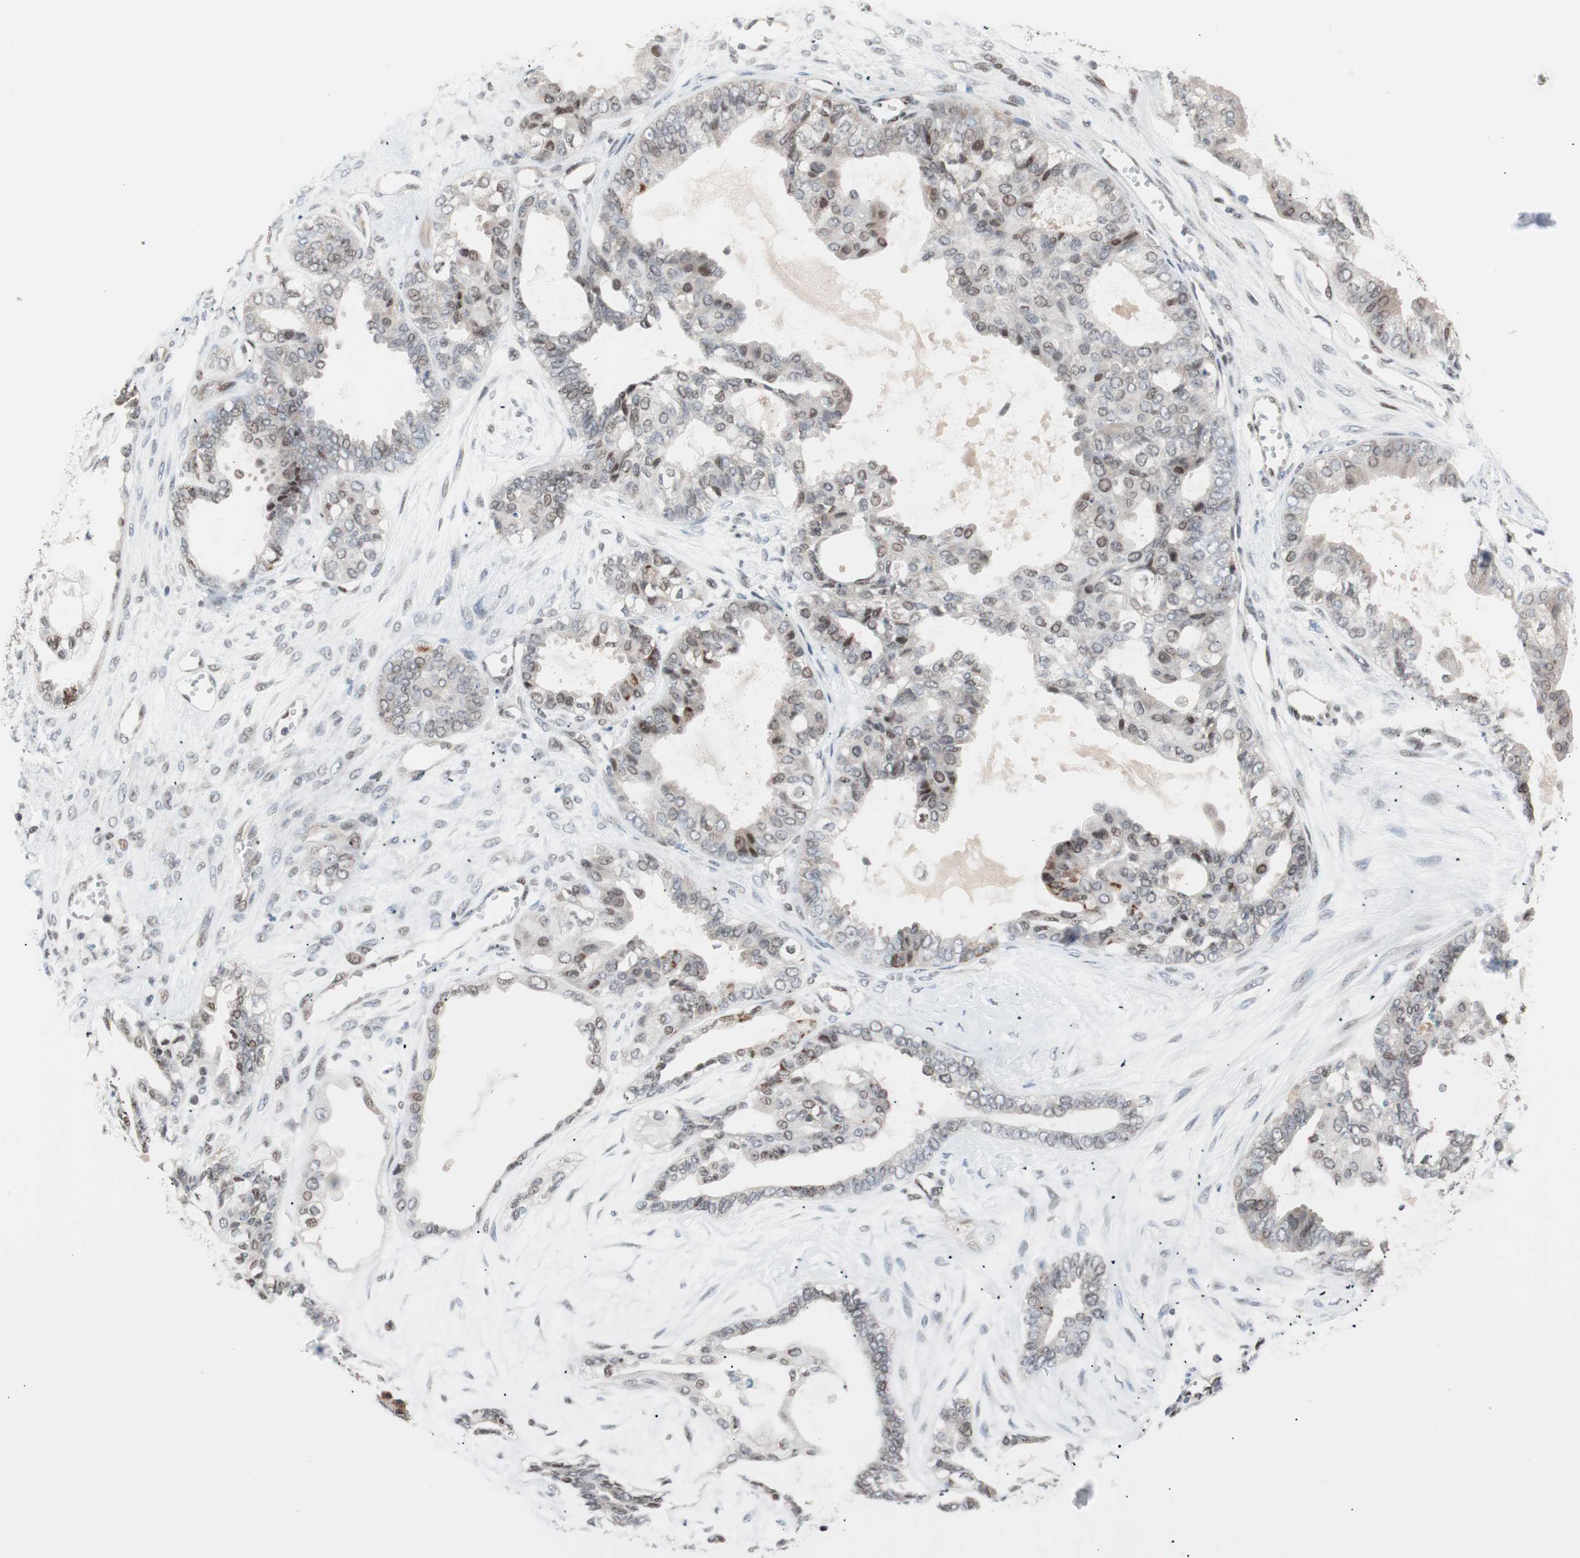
{"staining": {"intensity": "moderate", "quantity": "<25%", "location": "cytoplasmic/membranous,nuclear"}, "tissue": "ovarian cancer", "cell_type": "Tumor cells", "image_type": "cancer", "snomed": [{"axis": "morphology", "description": "Carcinoma, NOS"}, {"axis": "morphology", "description": "Carcinoma, endometroid"}, {"axis": "topography", "description": "Ovary"}], "caption": "Carcinoma (ovarian) stained for a protein shows moderate cytoplasmic/membranous and nuclear positivity in tumor cells.", "gene": "POLH", "patient": {"sex": "female", "age": 50}}